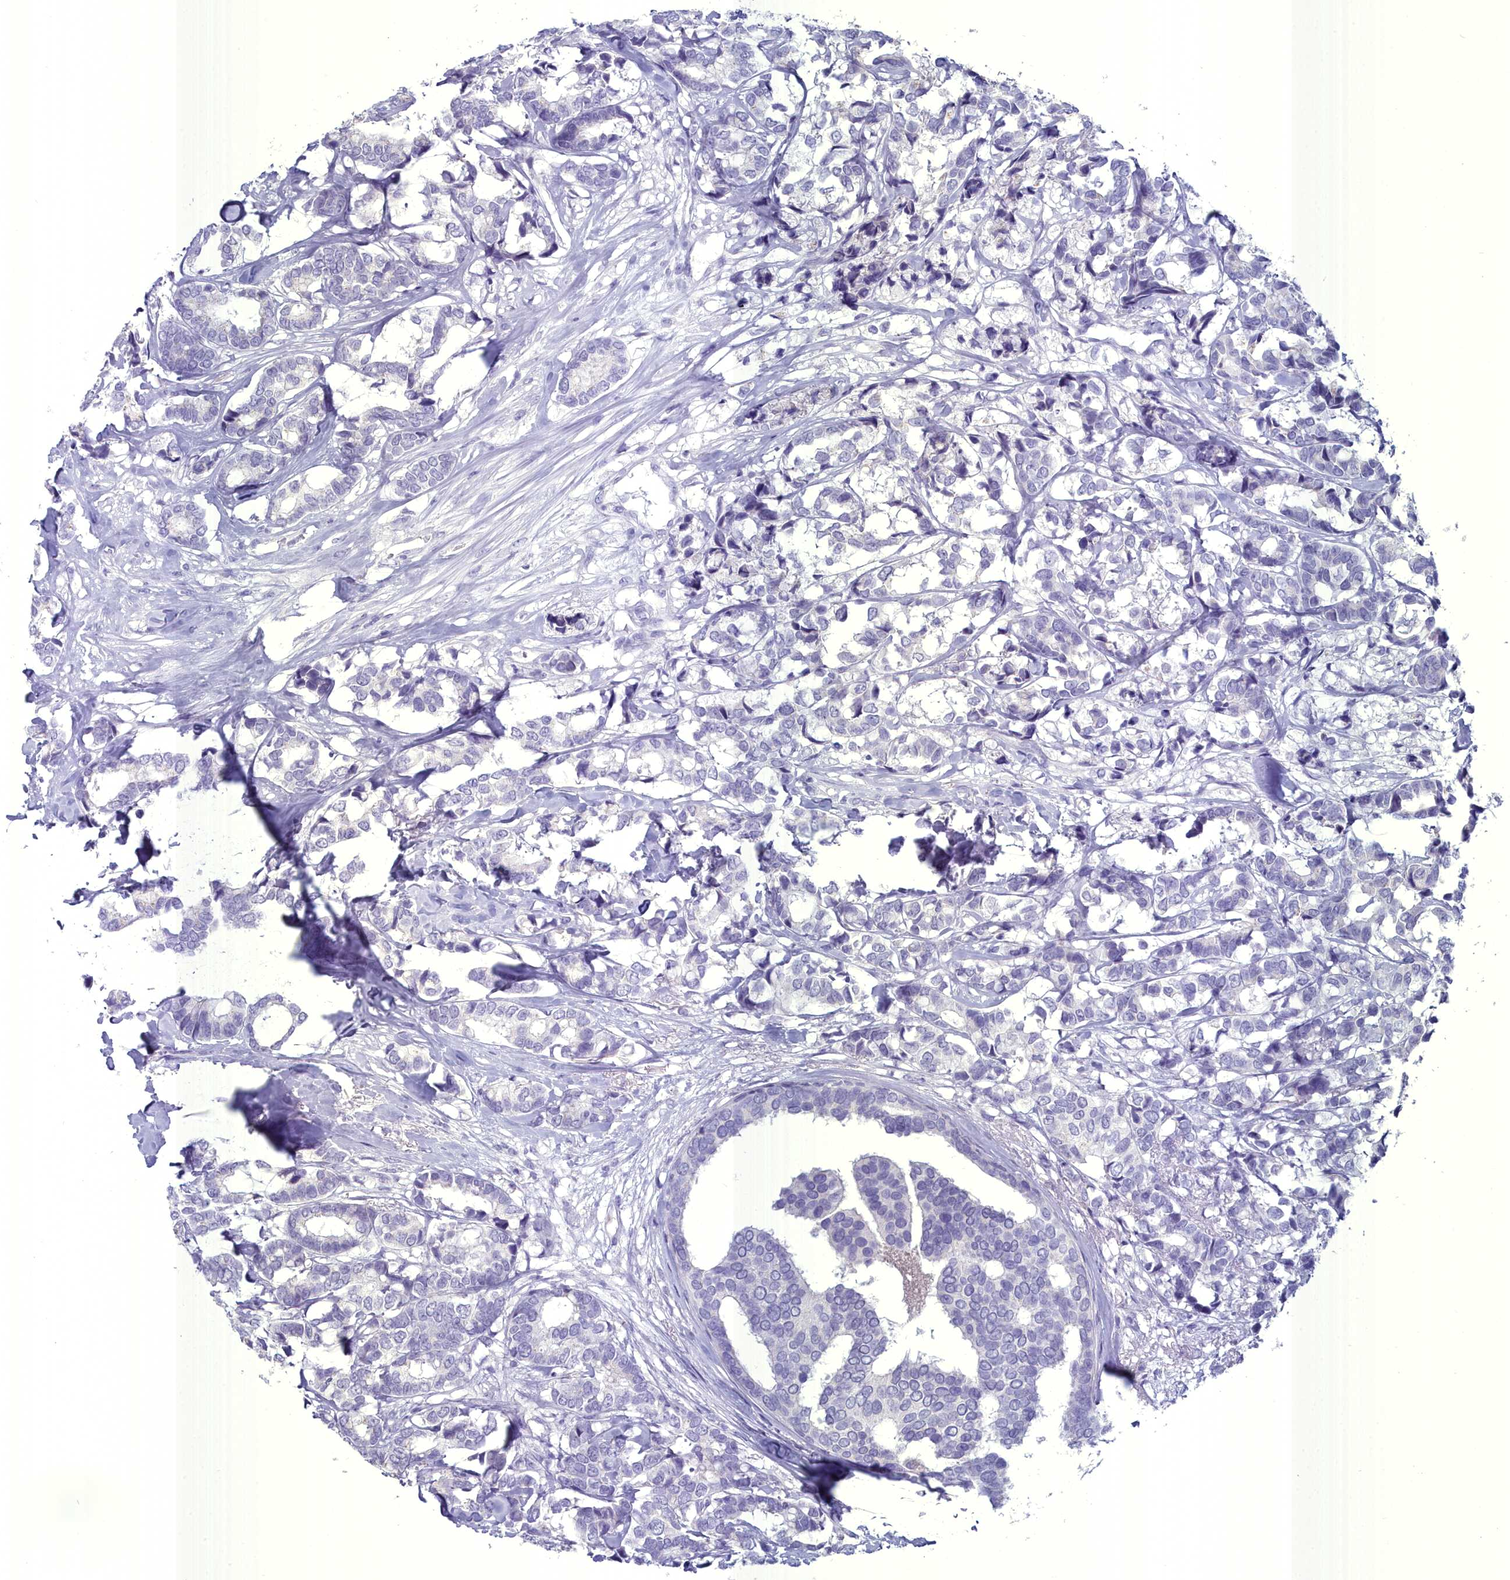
{"staining": {"intensity": "negative", "quantity": "none", "location": "none"}, "tissue": "breast cancer", "cell_type": "Tumor cells", "image_type": "cancer", "snomed": [{"axis": "morphology", "description": "Normal tissue, NOS"}, {"axis": "morphology", "description": "Duct carcinoma"}, {"axis": "topography", "description": "Breast"}], "caption": "There is no significant expression in tumor cells of breast intraductal carcinoma.", "gene": "MAP6", "patient": {"sex": "female", "age": 87}}